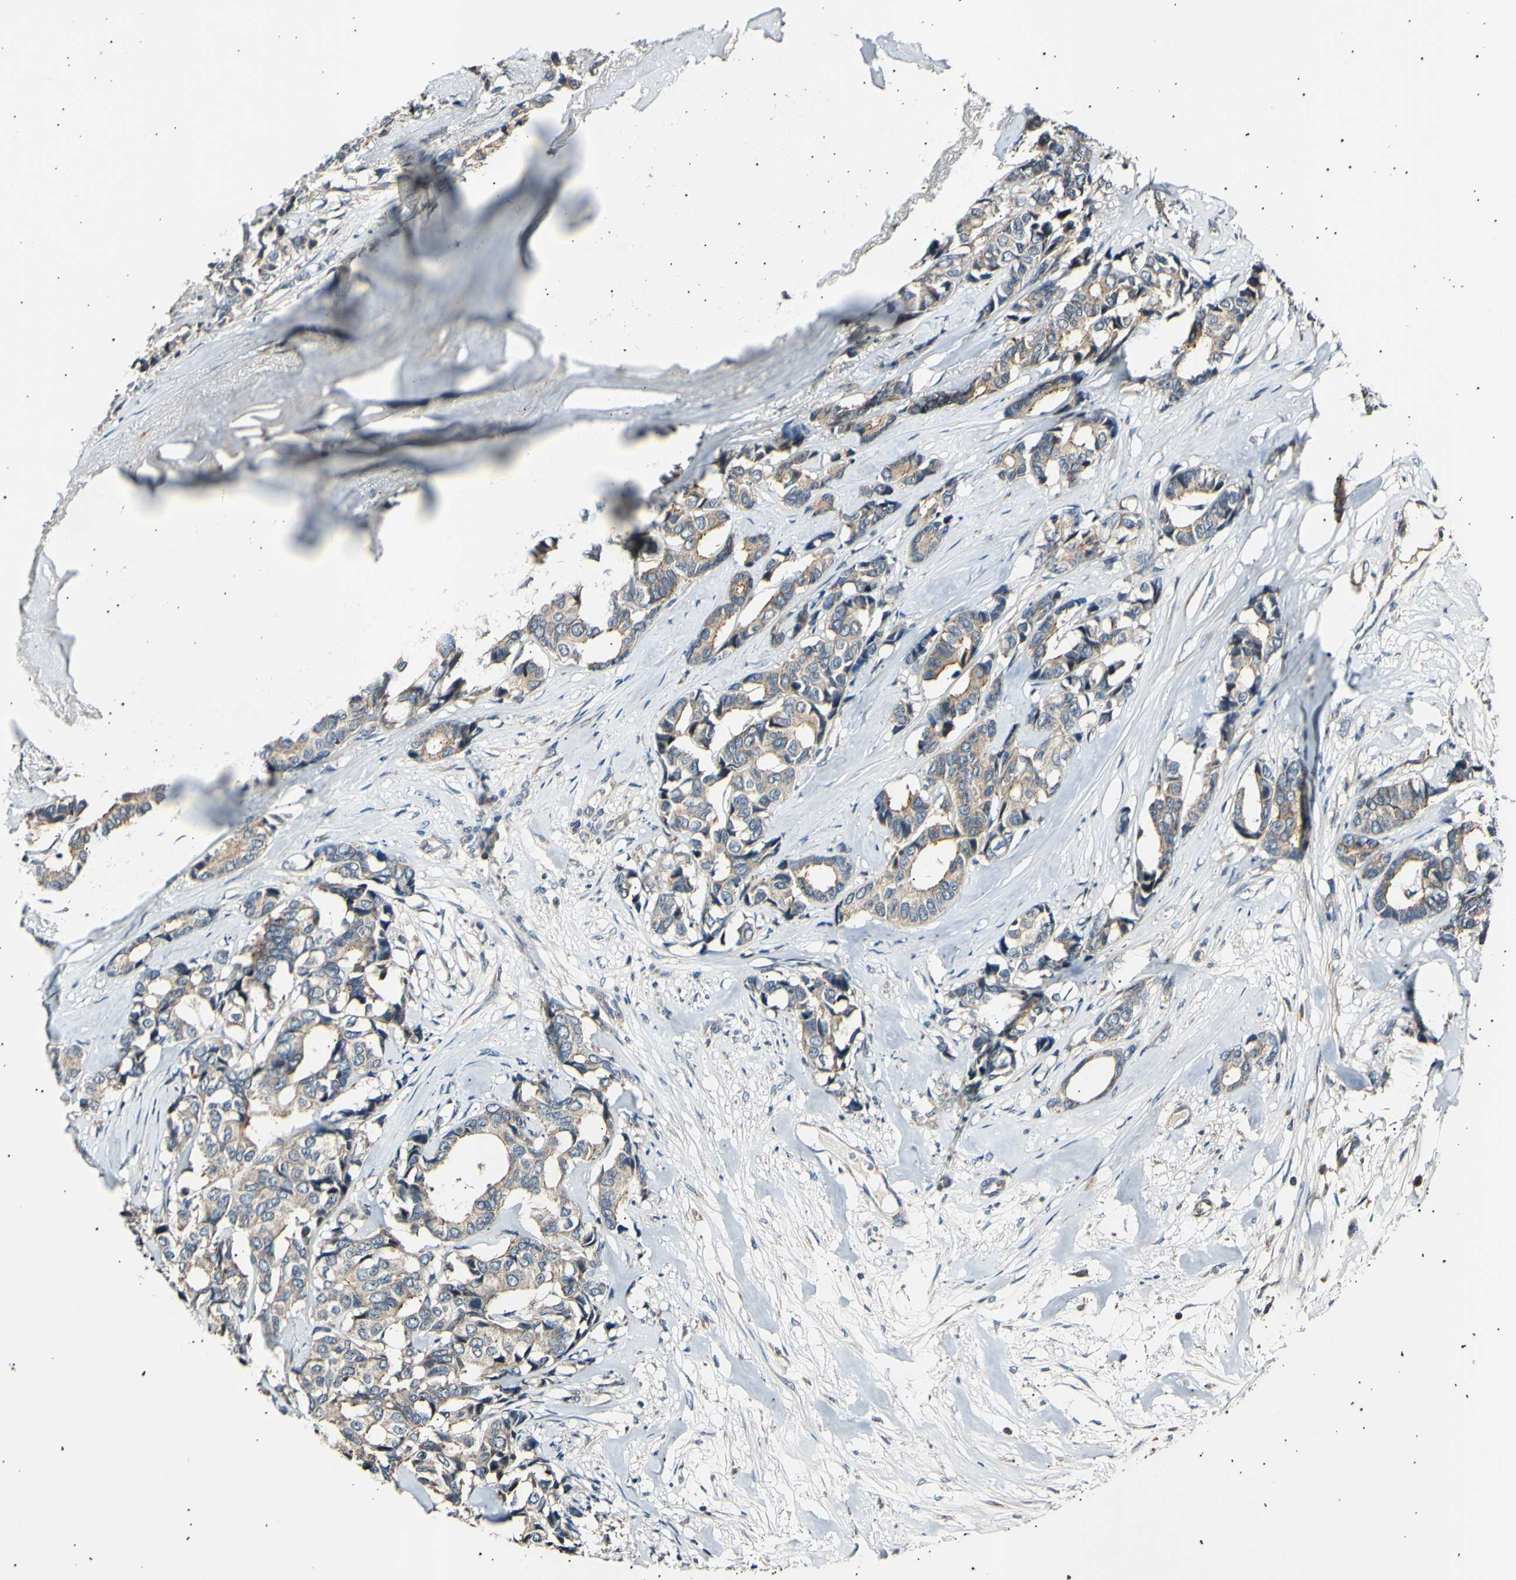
{"staining": {"intensity": "moderate", "quantity": ">75%", "location": "cytoplasmic/membranous"}, "tissue": "breast cancer", "cell_type": "Tumor cells", "image_type": "cancer", "snomed": [{"axis": "morphology", "description": "Duct carcinoma"}, {"axis": "topography", "description": "Breast"}], "caption": "This photomicrograph exhibits immunohistochemistry (IHC) staining of human breast intraductal carcinoma, with medium moderate cytoplasmic/membranous staining in about >75% of tumor cells.", "gene": "ITGA6", "patient": {"sex": "female", "age": 87}}